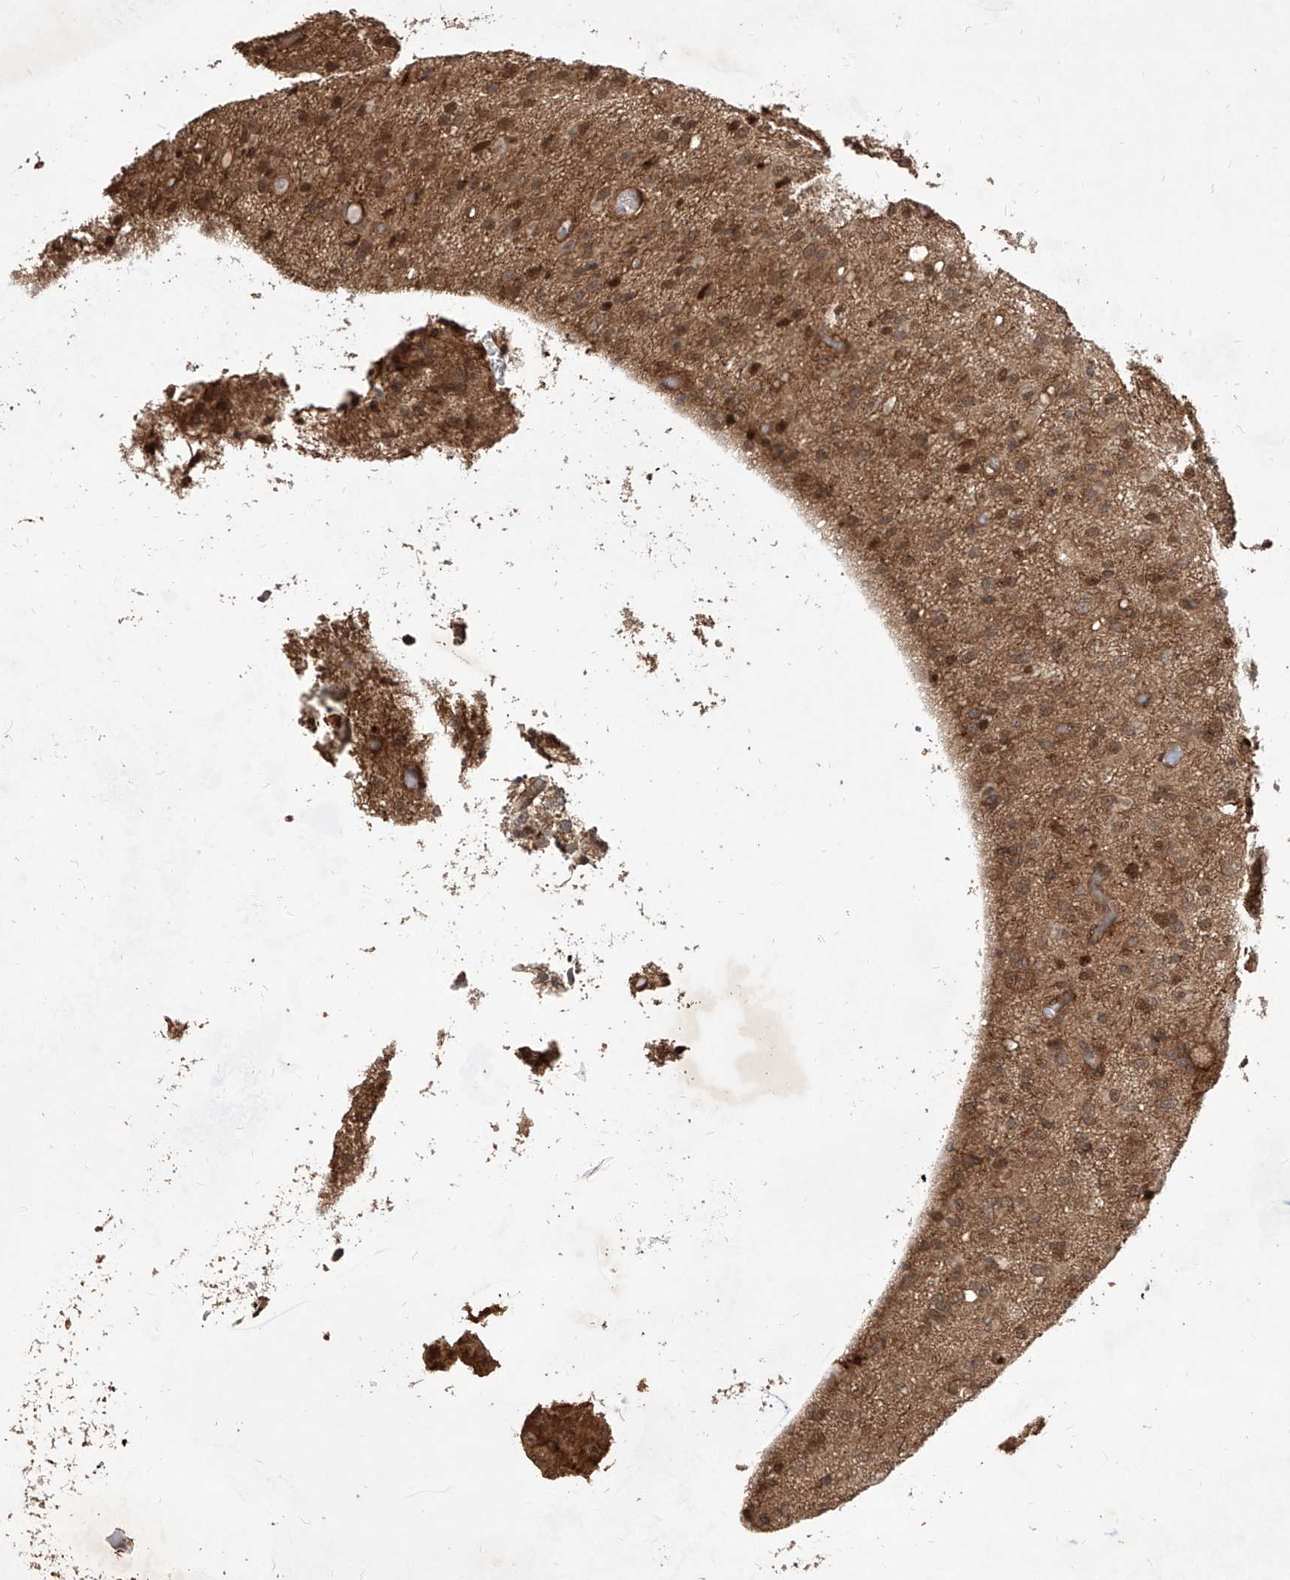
{"staining": {"intensity": "moderate", "quantity": ">75%", "location": "cytoplasmic/membranous"}, "tissue": "glioma", "cell_type": "Tumor cells", "image_type": "cancer", "snomed": [{"axis": "morphology", "description": "Glioma, malignant, High grade"}, {"axis": "topography", "description": "Brain"}], "caption": "A photomicrograph showing moderate cytoplasmic/membranous expression in about >75% of tumor cells in malignant glioma (high-grade), as visualized by brown immunohistochemical staining.", "gene": "MAGED2", "patient": {"sex": "female", "age": 59}}